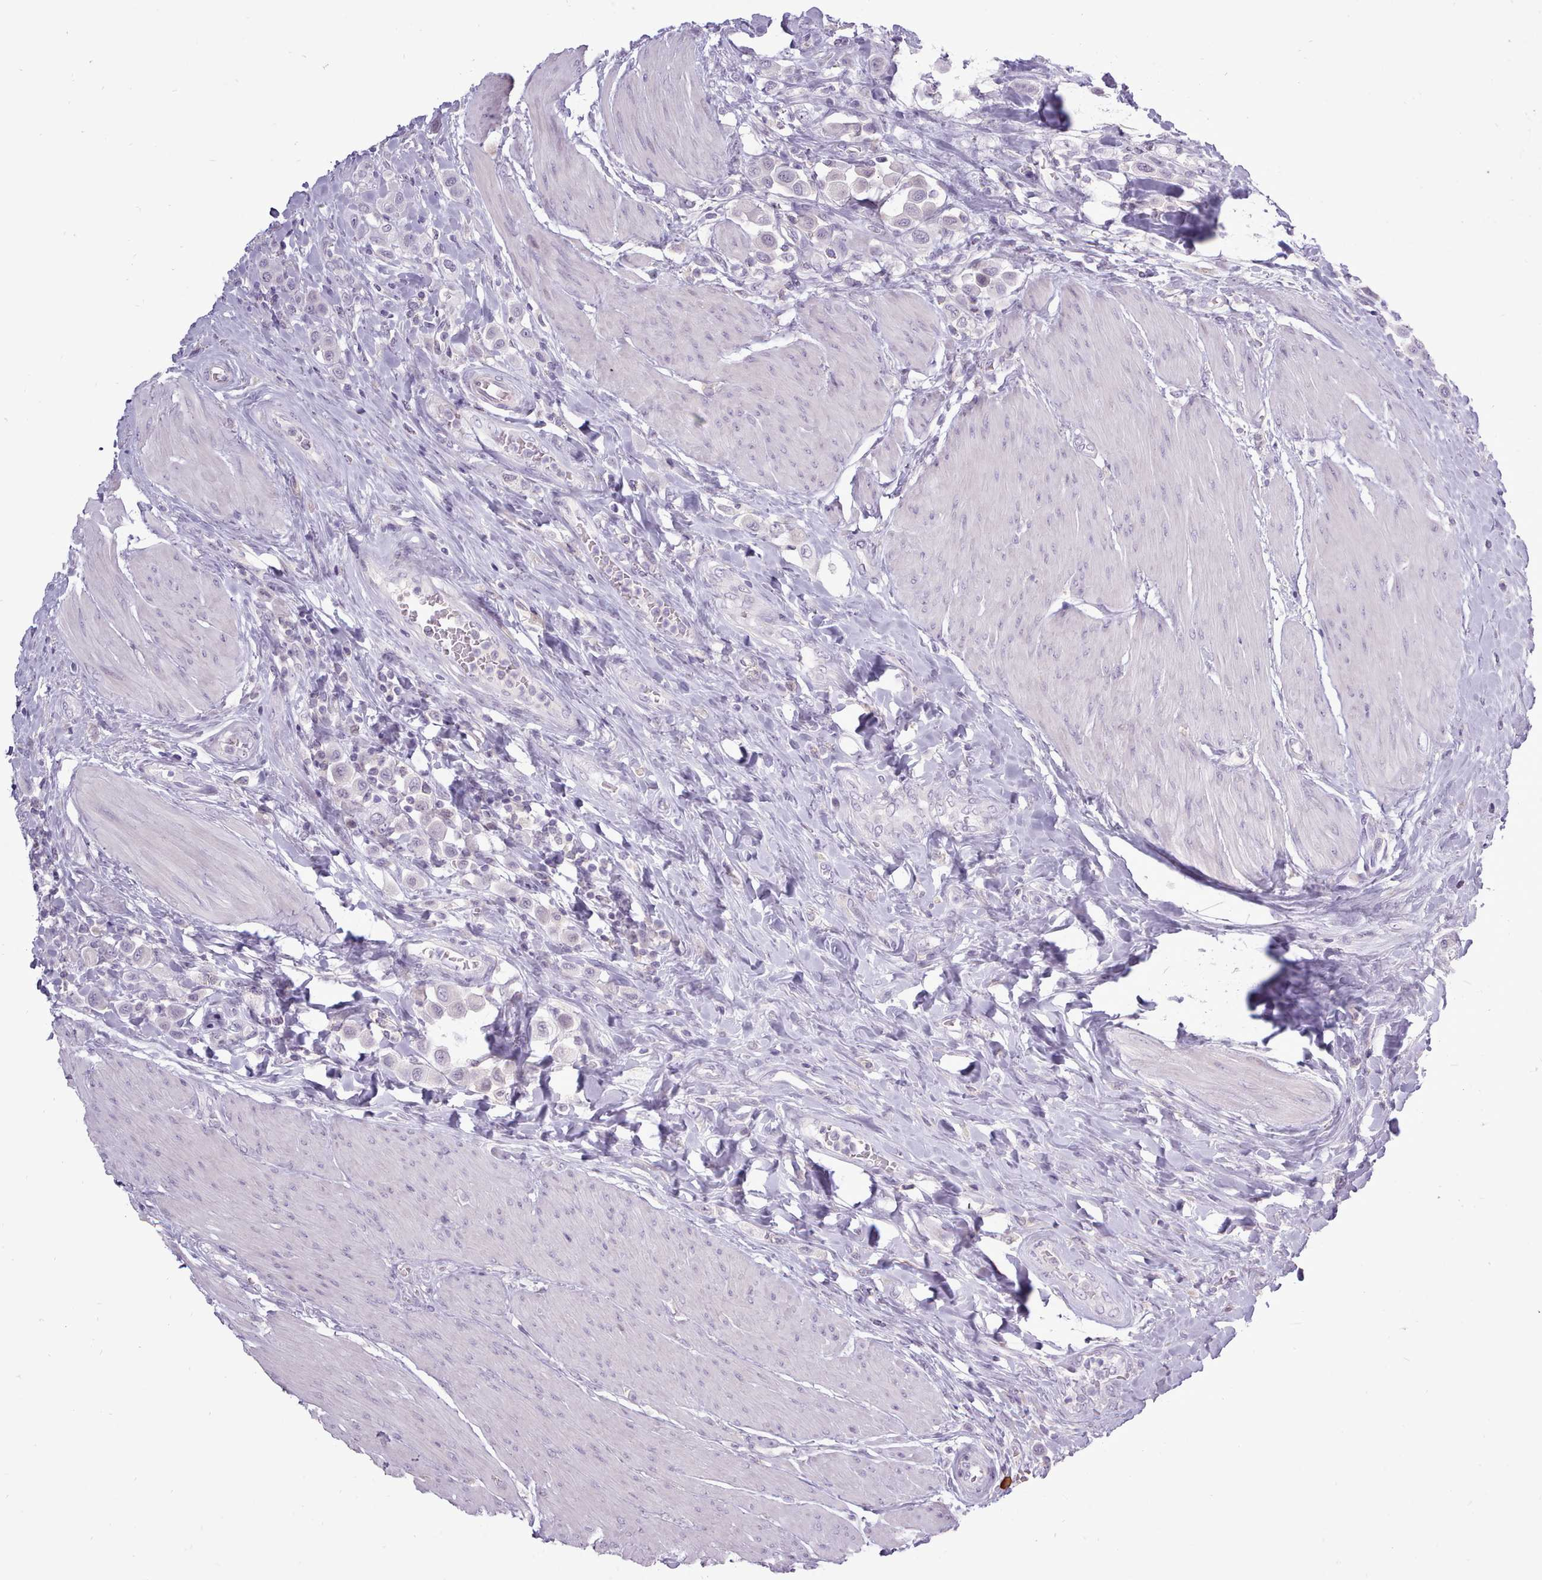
{"staining": {"intensity": "negative", "quantity": "none", "location": "none"}, "tissue": "urothelial cancer", "cell_type": "Tumor cells", "image_type": "cancer", "snomed": [{"axis": "morphology", "description": "Urothelial carcinoma, High grade"}, {"axis": "topography", "description": "Urinary bladder"}], "caption": "Protein analysis of urothelial carcinoma (high-grade) demonstrates no significant staining in tumor cells.", "gene": "BDKRB2", "patient": {"sex": "male", "age": 50}}